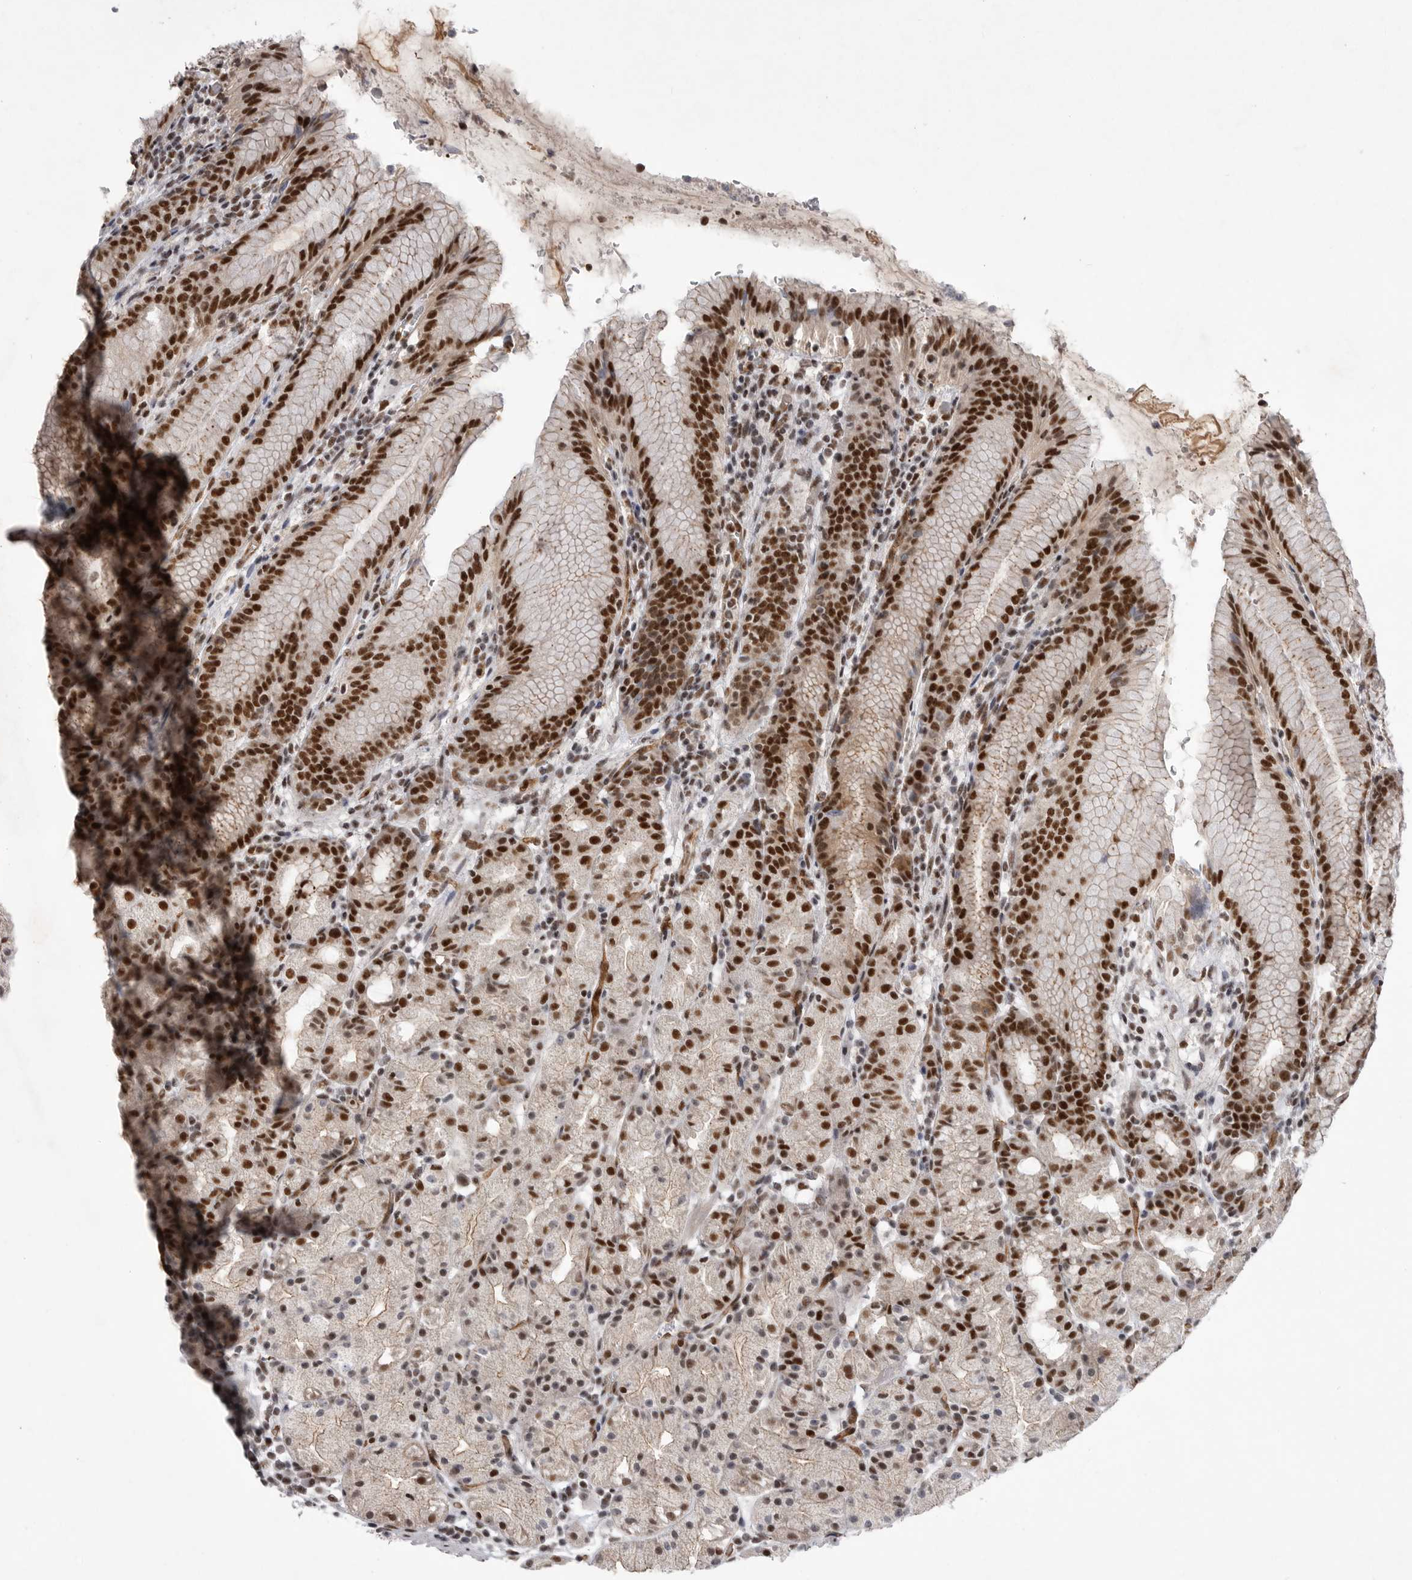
{"staining": {"intensity": "strong", "quantity": ">75%", "location": "nuclear"}, "tissue": "stomach", "cell_type": "Glandular cells", "image_type": "normal", "snomed": [{"axis": "morphology", "description": "Normal tissue, NOS"}, {"axis": "topography", "description": "Stomach, upper"}], "caption": "Immunohistochemistry image of normal stomach: human stomach stained using immunohistochemistry (IHC) displays high levels of strong protein expression localized specifically in the nuclear of glandular cells, appearing as a nuclear brown color.", "gene": "PPP1R8", "patient": {"sex": "male", "age": 48}}